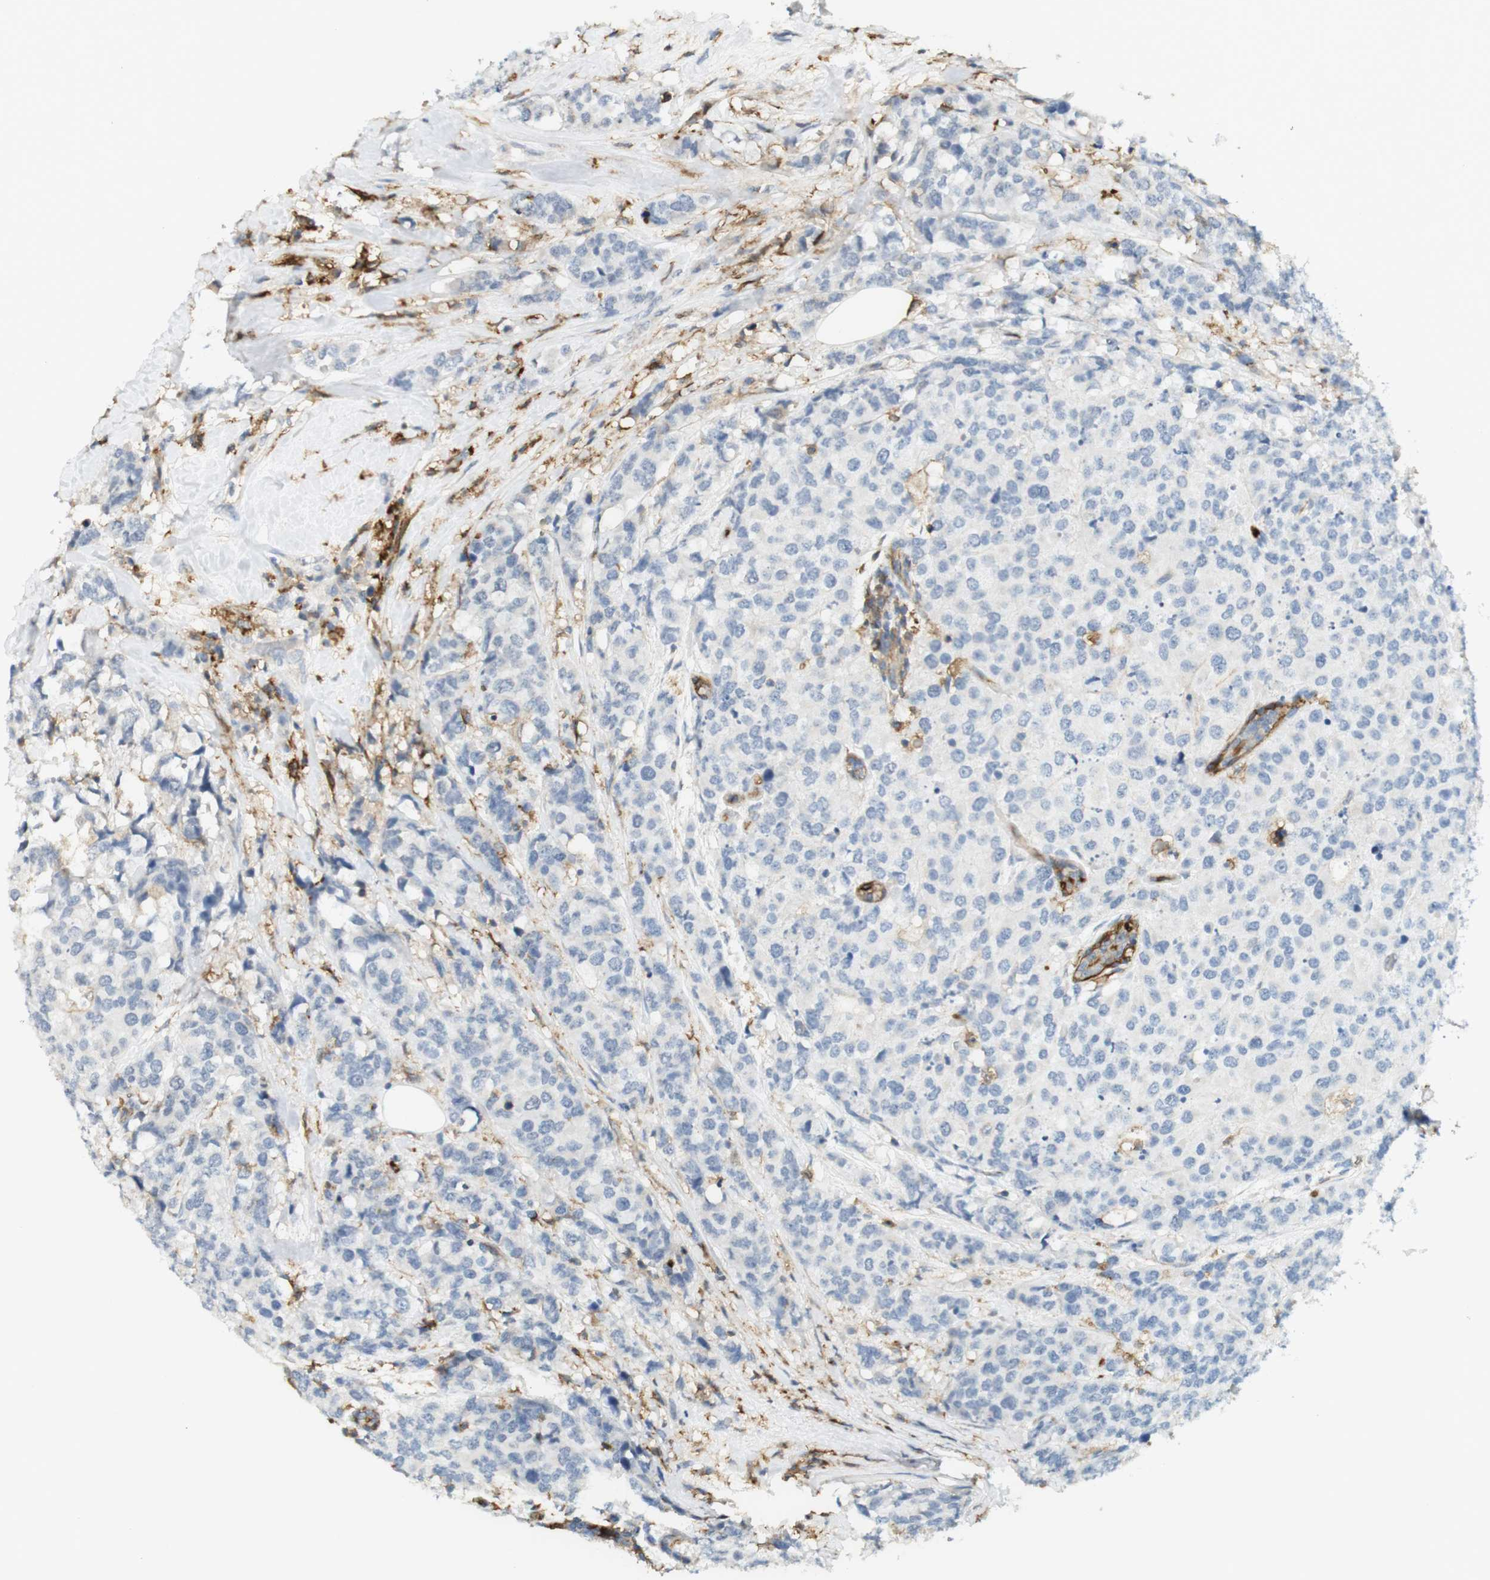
{"staining": {"intensity": "negative", "quantity": "none", "location": "none"}, "tissue": "breast cancer", "cell_type": "Tumor cells", "image_type": "cancer", "snomed": [{"axis": "morphology", "description": "Lobular carcinoma"}, {"axis": "topography", "description": "Breast"}], "caption": "Histopathology image shows no significant protein positivity in tumor cells of lobular carcinoma (breast). Brightfield microscopy of immunohistochemistry (IHC) stained with DAB (brown) and hematoxylin (blue), captured at high magnification.", "gene": "SIRPA", "patient": {"sex": "female", "age": 59}}